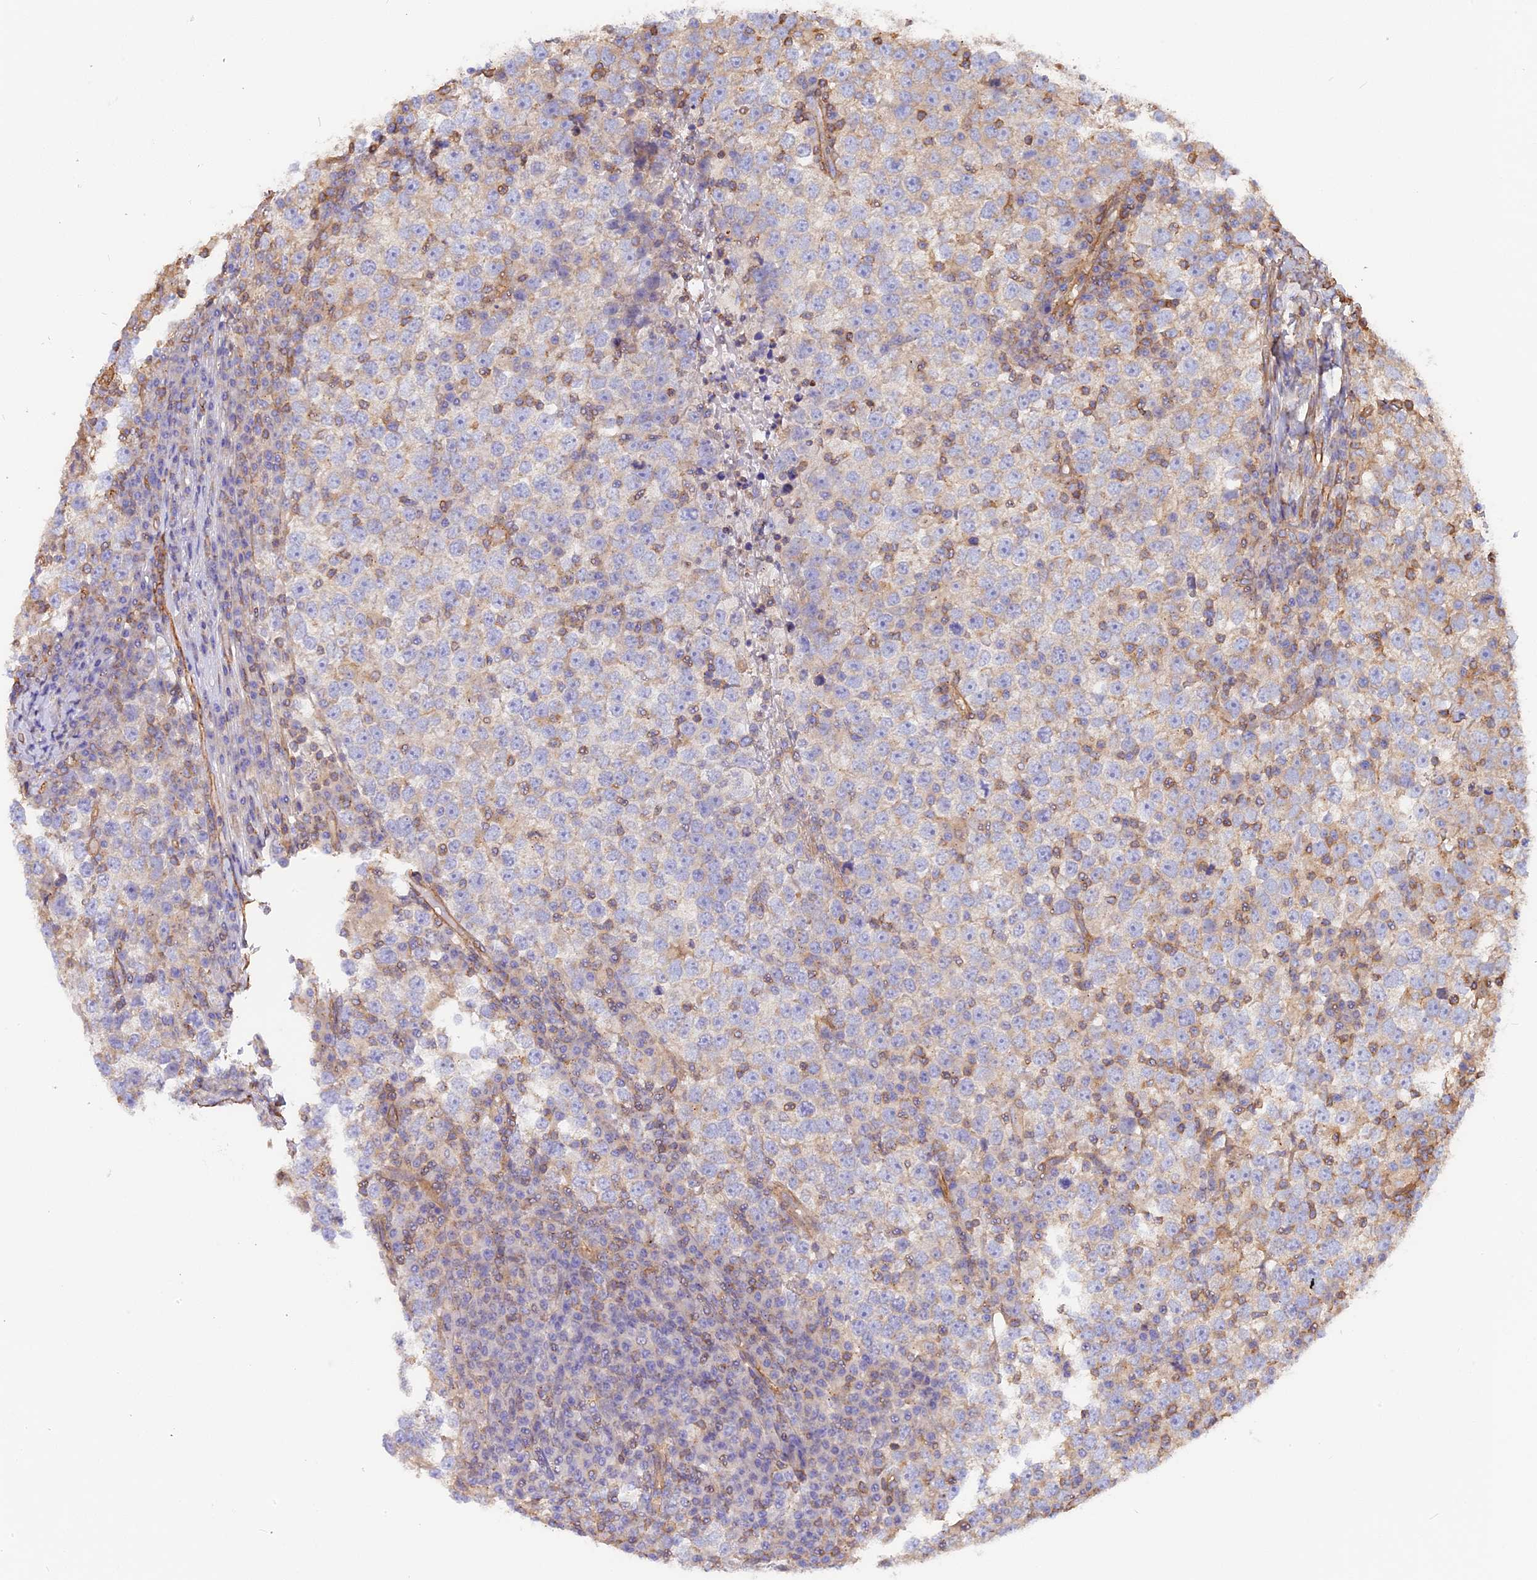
{"staining": {"intensity": "negative", "quantity": "none", "location": "none"}, "tissue": "testis cancer", "cell_type": "Tumor cells", "image_type": "cancer", "snomed": [{"axis": "morphology", "description": "Seminoma, NOS"}, {"axis": "topography", "description": "Testis"}], "caption": "The IHC image has no significant staining in tumor cells of testis cancer tissue.", "gene": "VPS18", "patient": {"sex": "male", "age": 65}}